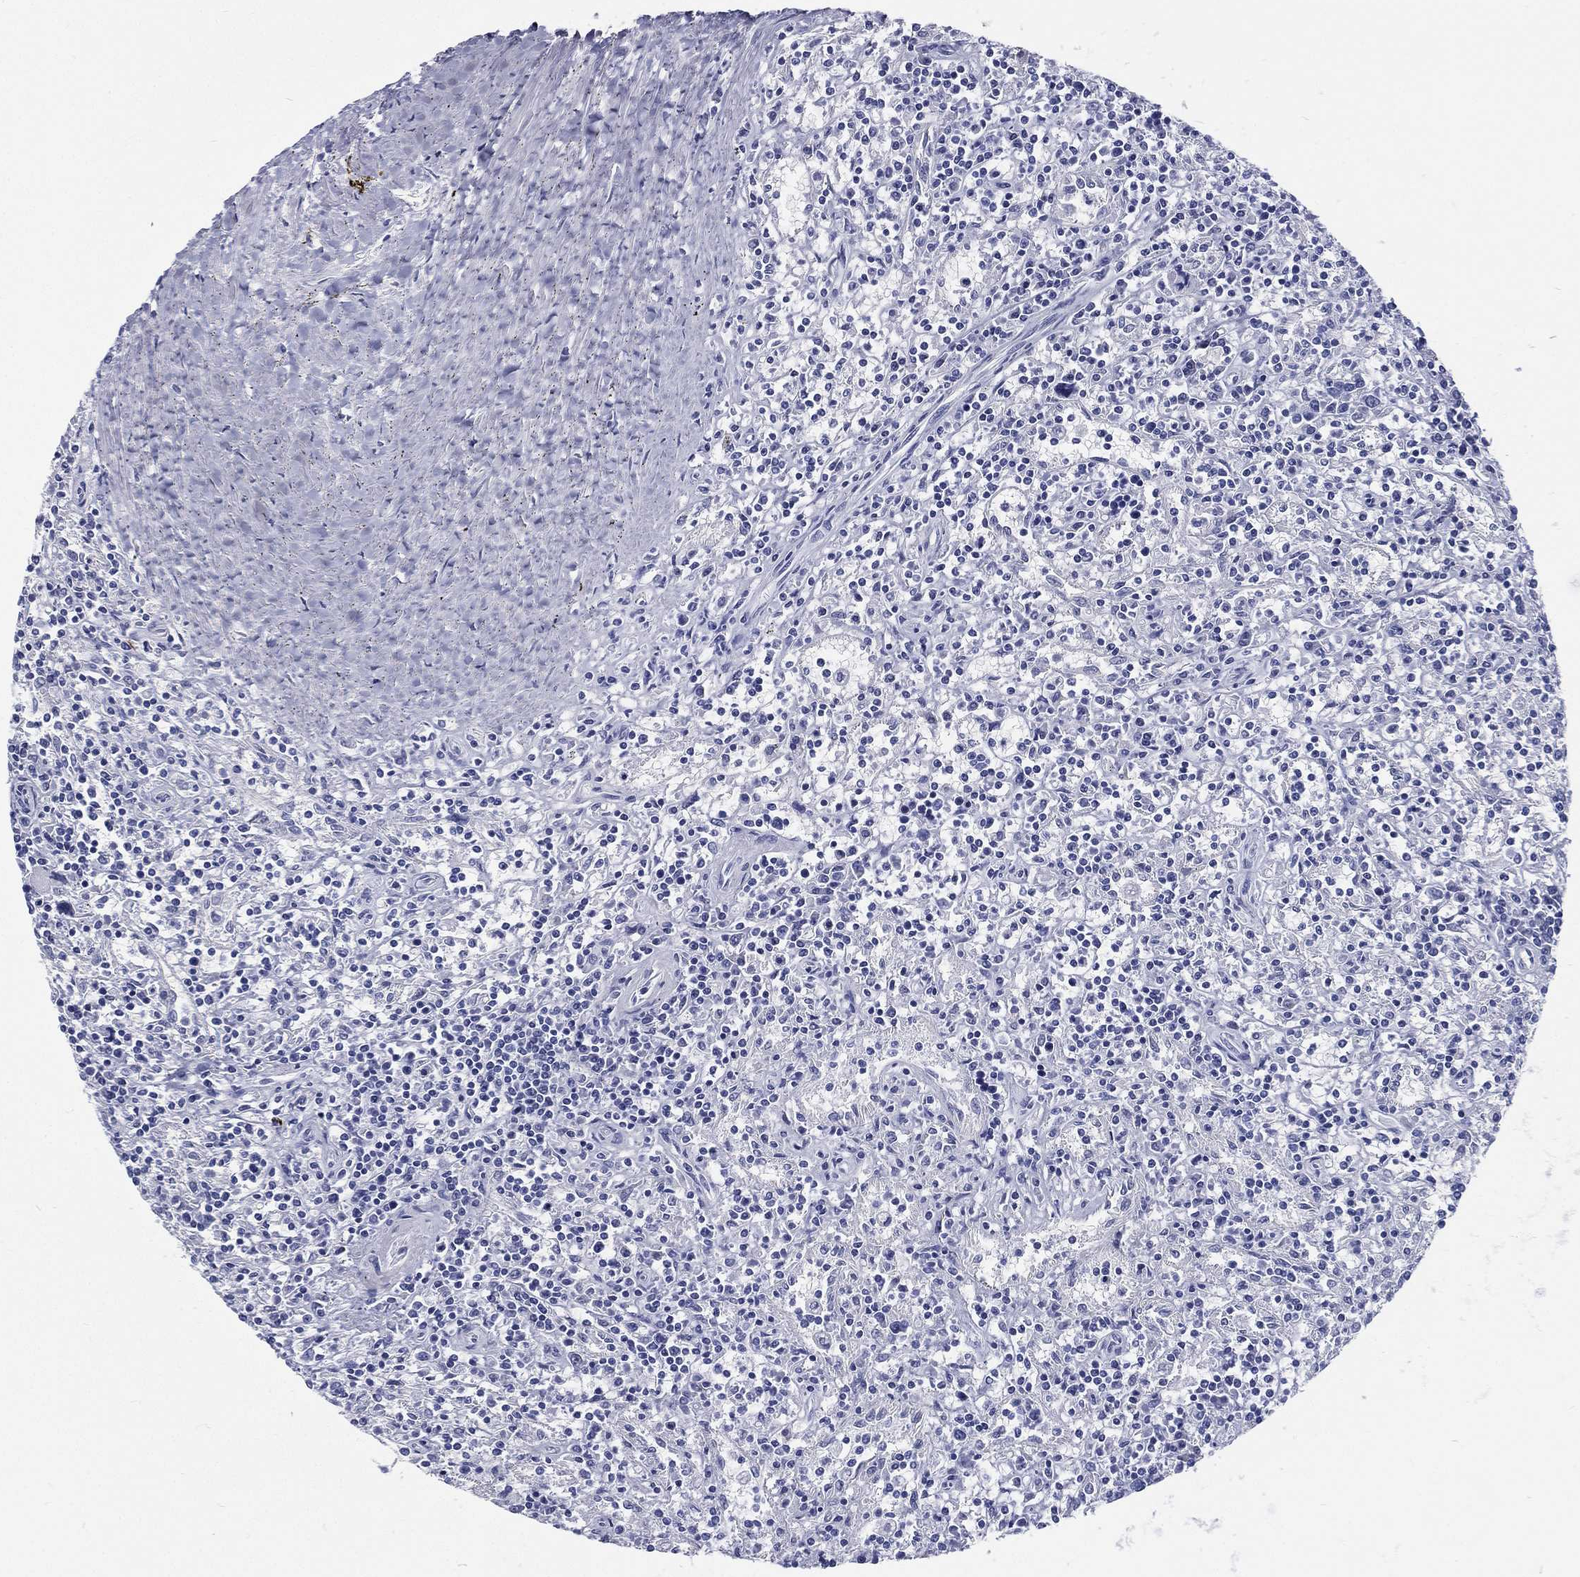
{"staining": {"intensity": "negative", "quantity": "none", "location": "none"}, "tissue": "lymphoma", "cell_type": "Tumor cells", "image_type": "cancer", "snomed": [{"axis": "morphology", "description": "Malignant lymphoma, non-Hodgkin's type, Low grade"}, {"axis": "topography", "description": "Spleen"}], "caption": "Tumor cells show no significant expression in malignant lymphoma, non-Hodgkin's type (low-grade).", "gene": "RSPH4A", "patient": {"sex": "male", "age": 62}}